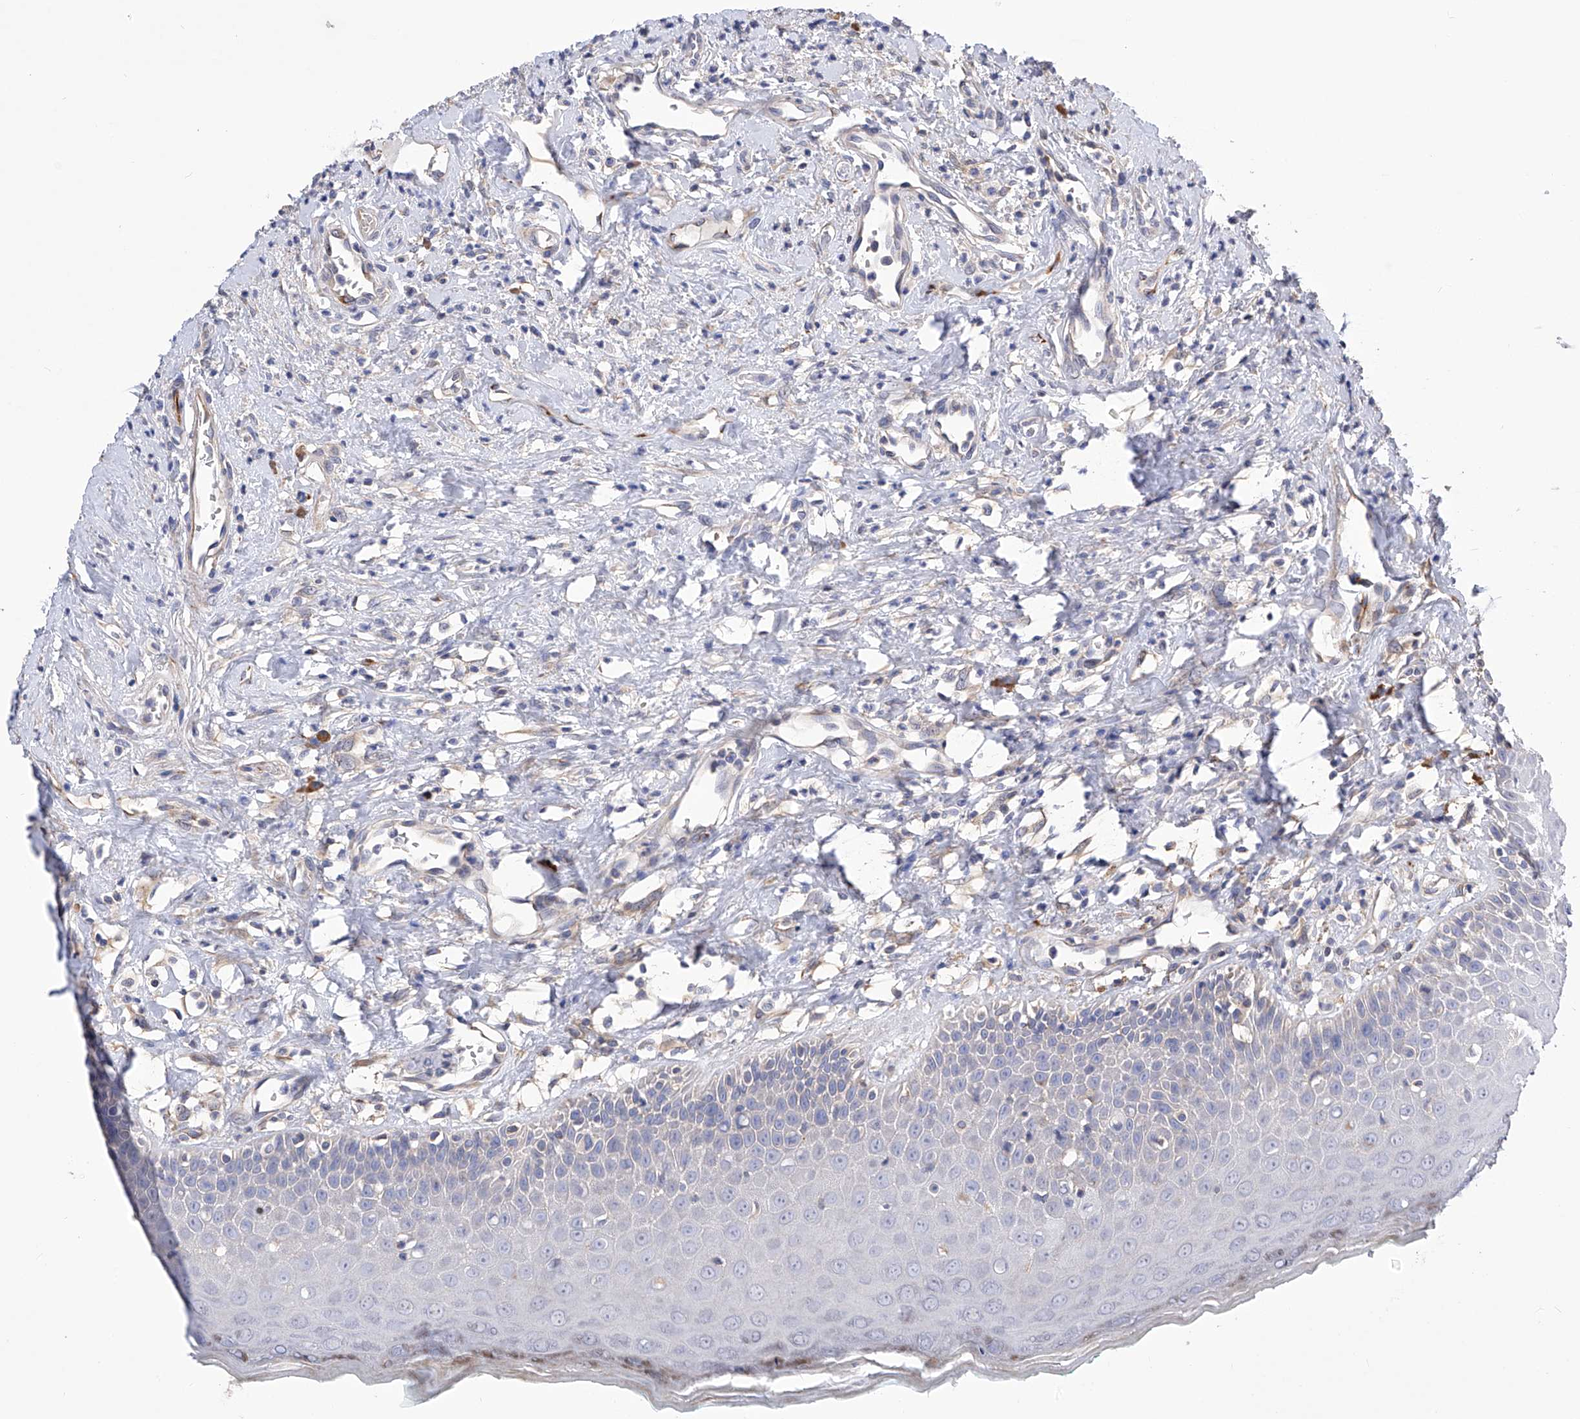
{"staining": {"intensity": "negative", "quantity": "none", "location": "none"}, "tissue": "oral mucosa", "cell_type": "Squamous epithelial cells", "image_type": "normal", "snomed": [{"axis": "morphology", "description": "Normal tissue, NOS"}, {"axis": "topography", "description": "Oral tissue"}], "caption": "Immunohistochemistry (IHC) of unremarkable oral mucosa shows no staining in squamous epithelial cells. (Stains: DAB (3,3'-diaminobenzidine) immunohistochemistry (IHC) with hematoxylin counter stain, Microscopy: brightfield microscopy at high magnification).", "gene": "NFATC4", "patient": {"sex": "female", "age": 70}}